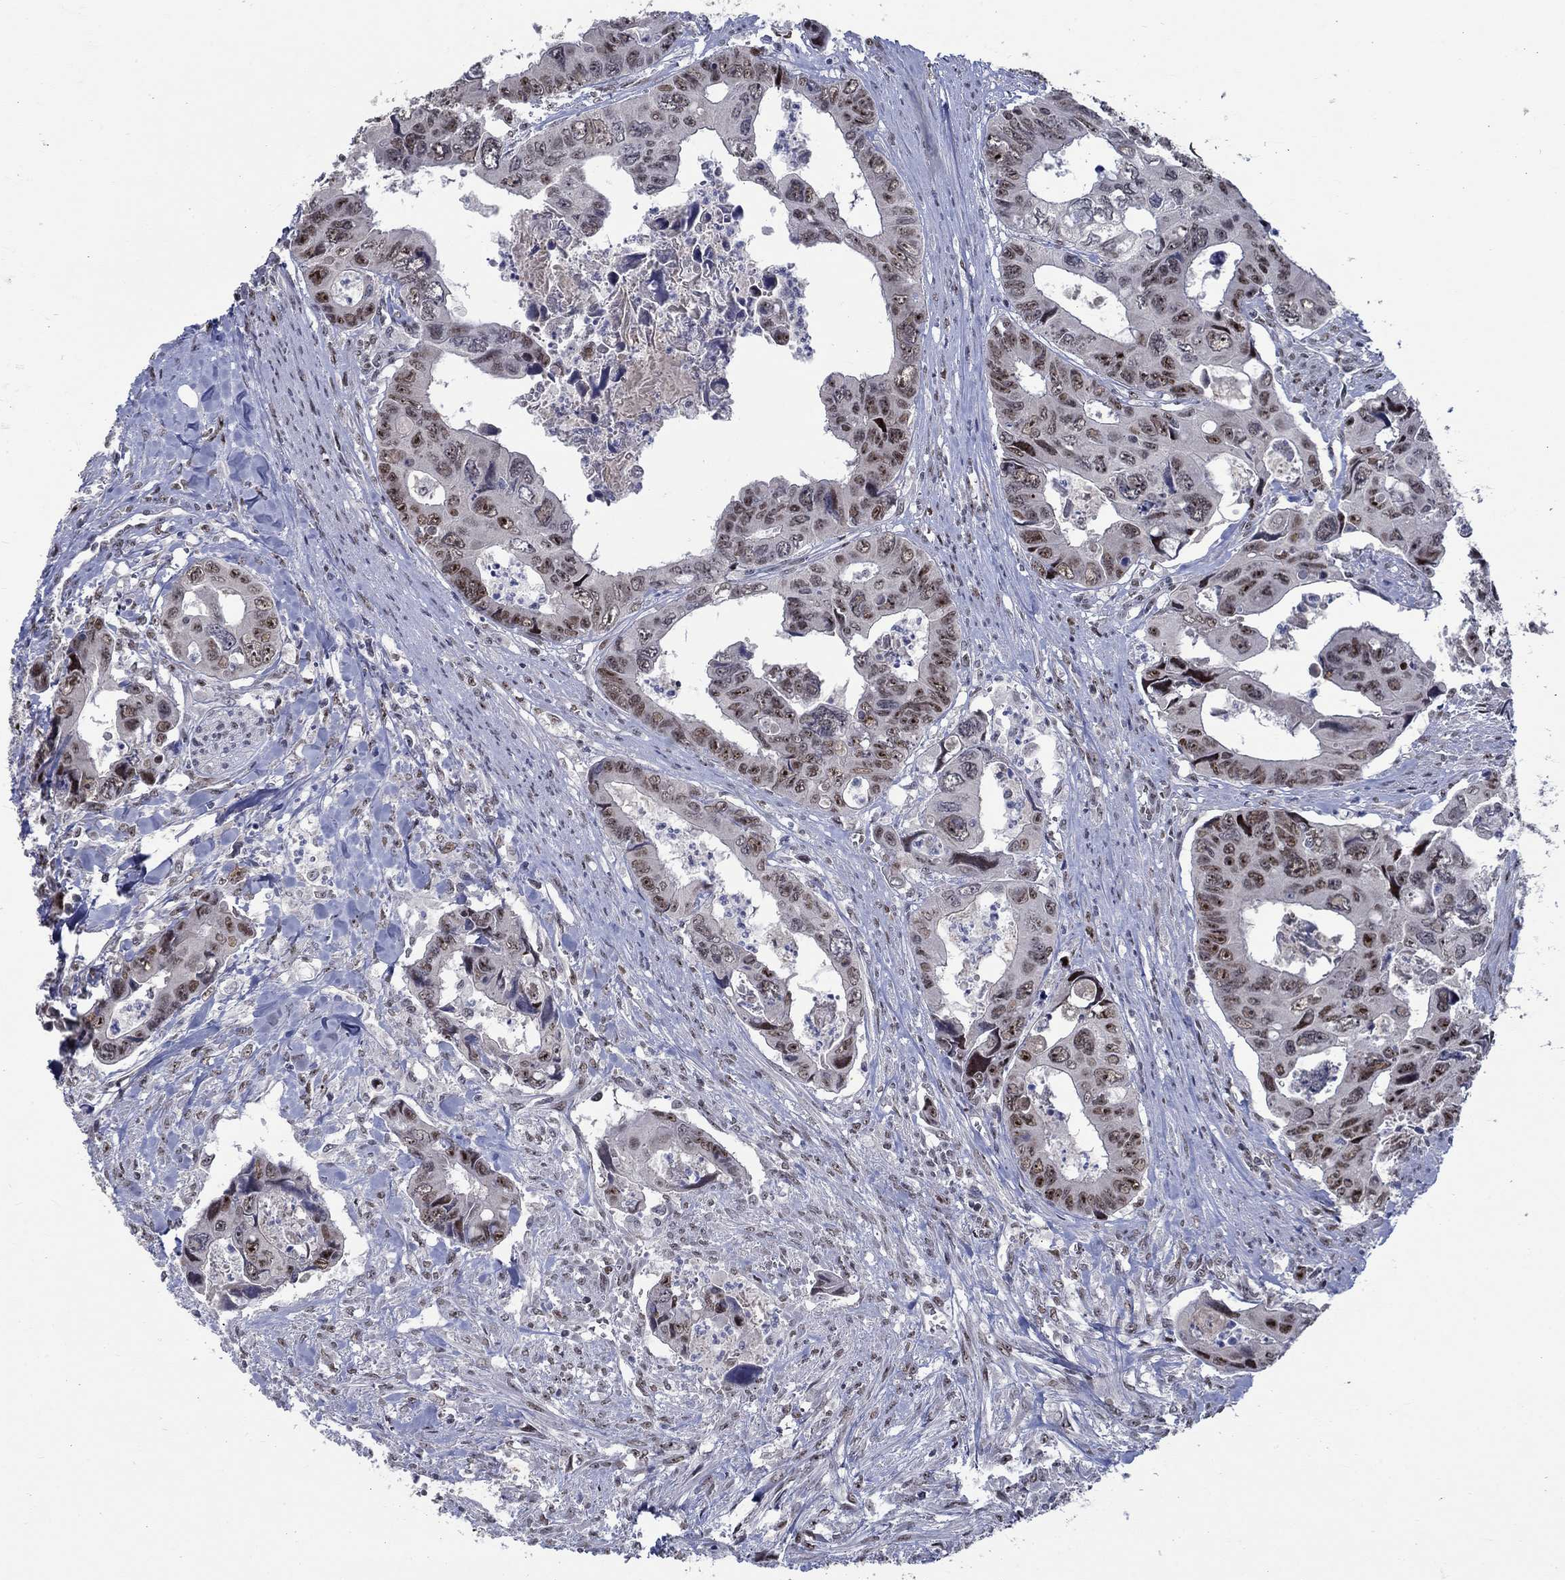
{"staining": {"intensity": "weak", "quantity": "25%-75%", "location": "nuclear"}, "tissue": "colorectal cancer", "cell_type": "Tumor cells", "image_type": "cancer", "snomed": [{"axis": "morphology", "description": "Adenocarcinoma, NOS"}, {"axis": "topography", "description": "Rectum"}], "caption": "Colorectal adenocarcinoma stained with a brown dye reveals weak nuclear positive positivity in approximately 25%-75% of tumor cells.", "gene": "HTN1", "patient": {"sex": "male", "age": 62}}